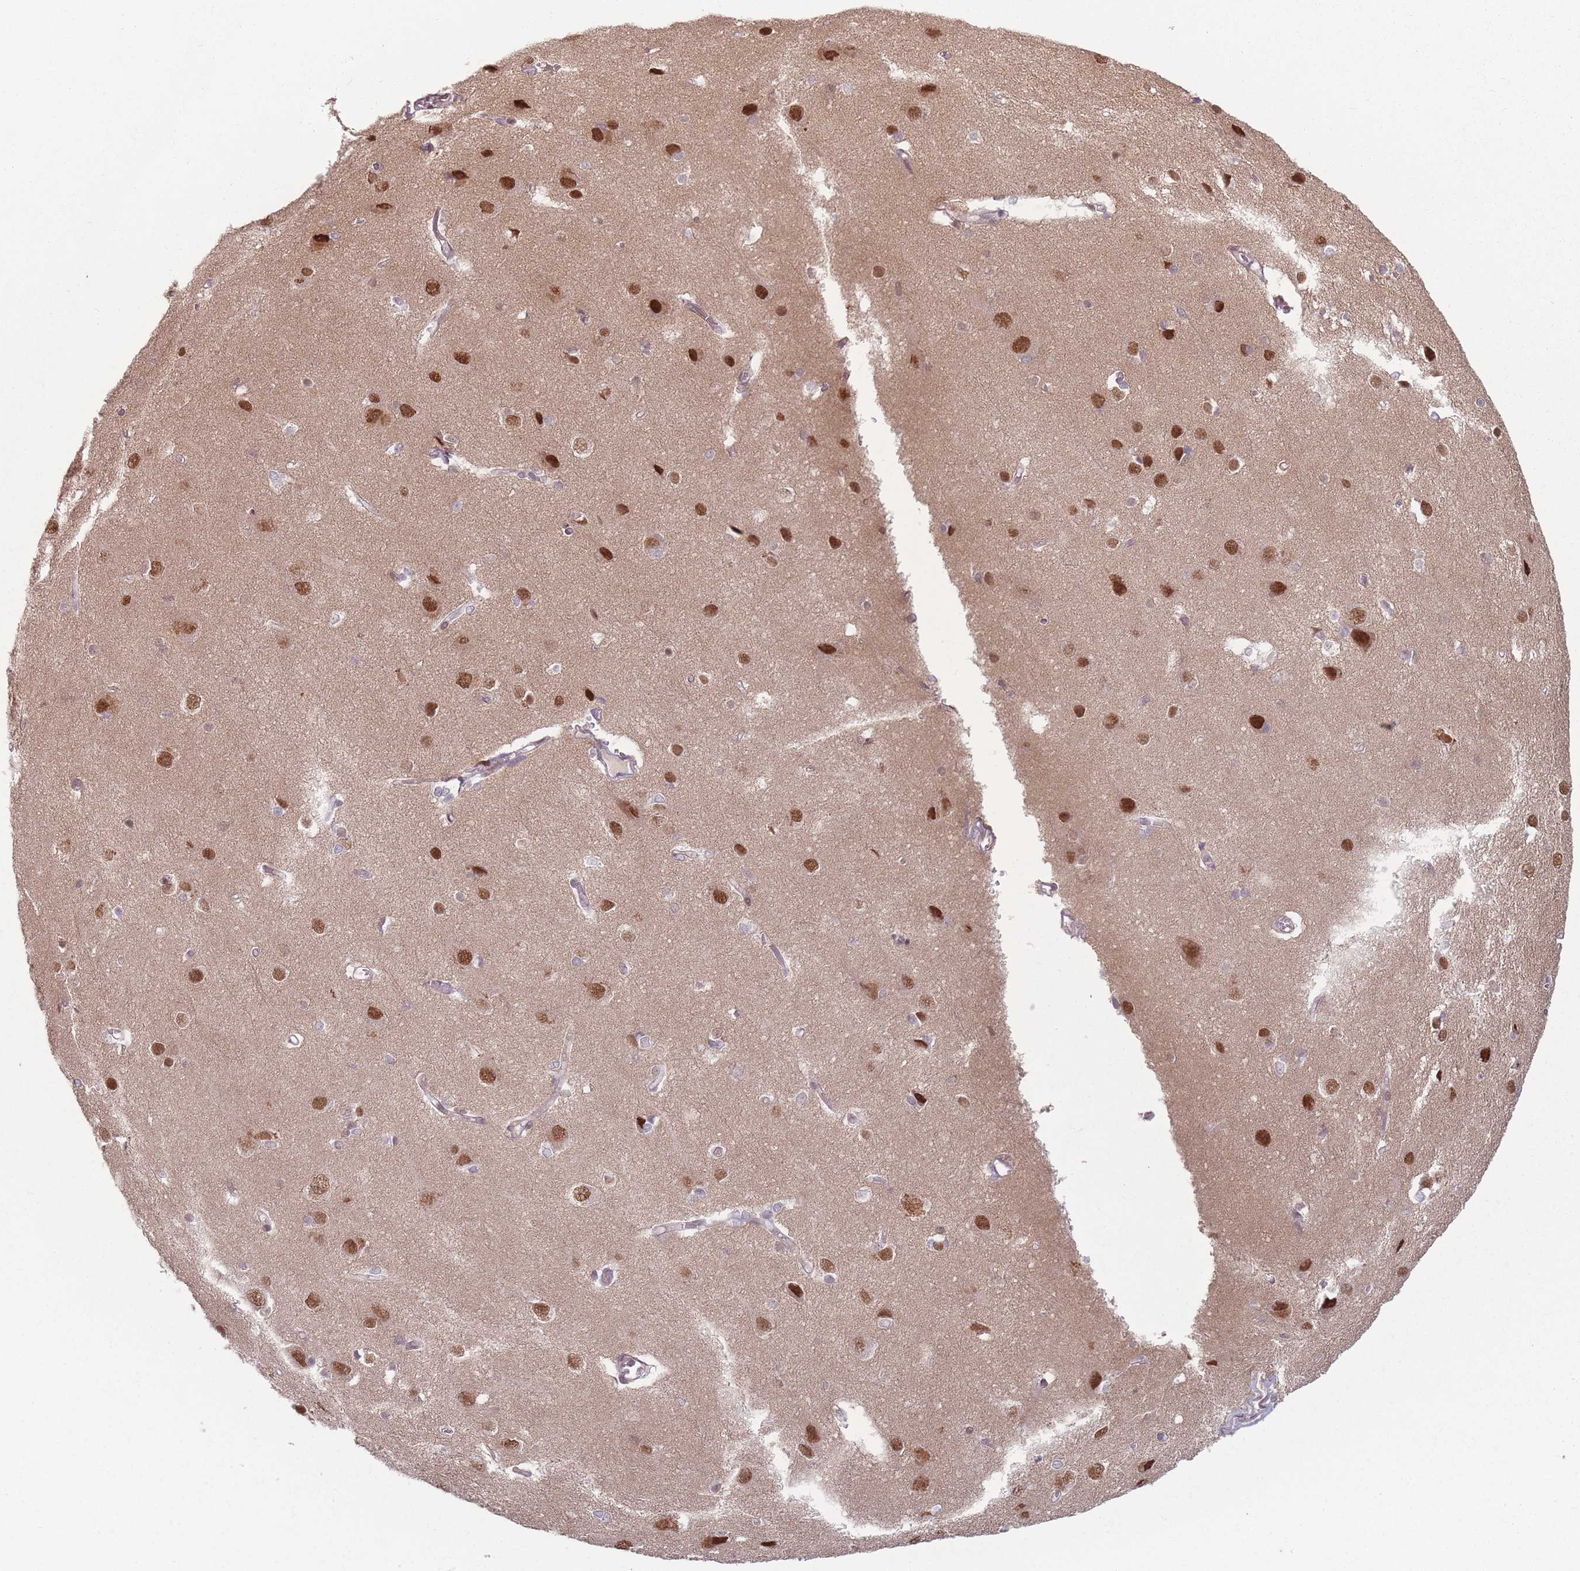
{"staining": {"intensity": "negative", "quantity": "none", "location": "none"}, "tissue": "cerebral cortex", "cell_type": "Endothelial cells", "image_type": "normal", "snomed": [{"axis": "morphology", "description": "Normal tissue, NOS"}, {"axis": "topography", "description": "Cerebral cortex"}], "caption": "This micrograph is of normal cerebral cortex stained with IHC to label a protein in brown with the nuclei are counter-stained blue. There is no expression in endothelial cells. (DAB (3,3'-diaminobenzidine) immunohistochemistry (IHC), high magnification).", "gene": "SH3BGRL2", "patient": {"sex": "male", "age": 37}}